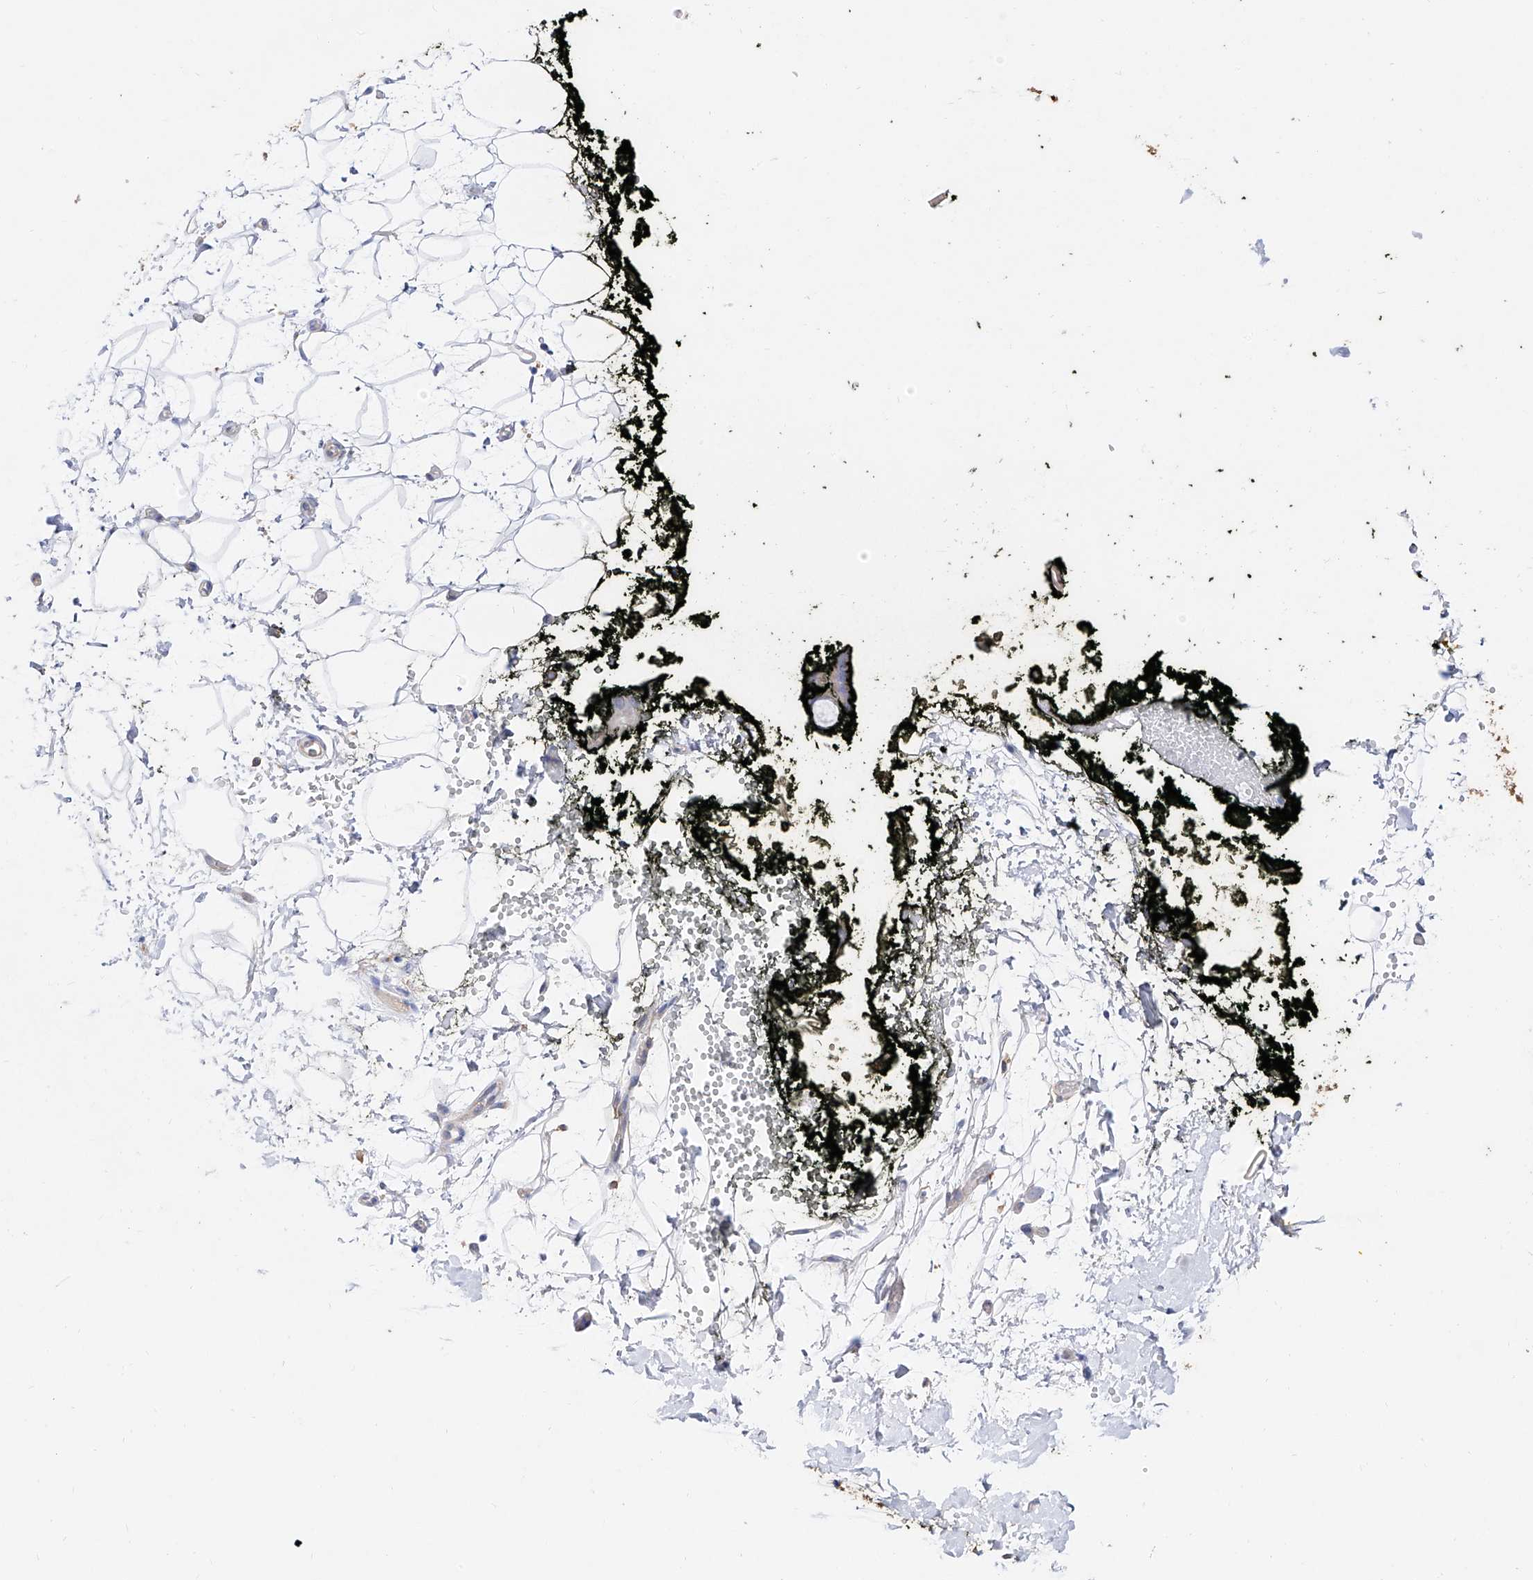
{"staining": {"intensity": "negative", "quantity": "none", "location": "none"}, "tissue": "adipose tissue", "cell_type": "Adipocytes", "image_type": "normal", "snomed": [{"axis": "morphology", "description": "Normal tissue, NOS"}, {"axis": "morphology", "description": "Adenocarcinoma, NOS"}, {"axis": "topography", "description": "Pancreas"}, {"axis": "topography", "description": "Peripheral nerve tissue"}], "caption": "High power microscopy histopathology image of an immunohistochemistry (IHC) photomicrograph of normal adipose tissue, revealing no significant staining in adipocytes. (Brightfield microscopy of DAB immunohistochemistry at high magnification).", "gene": "ZNF653", "patient": {"sex": "male", "age": 59}}